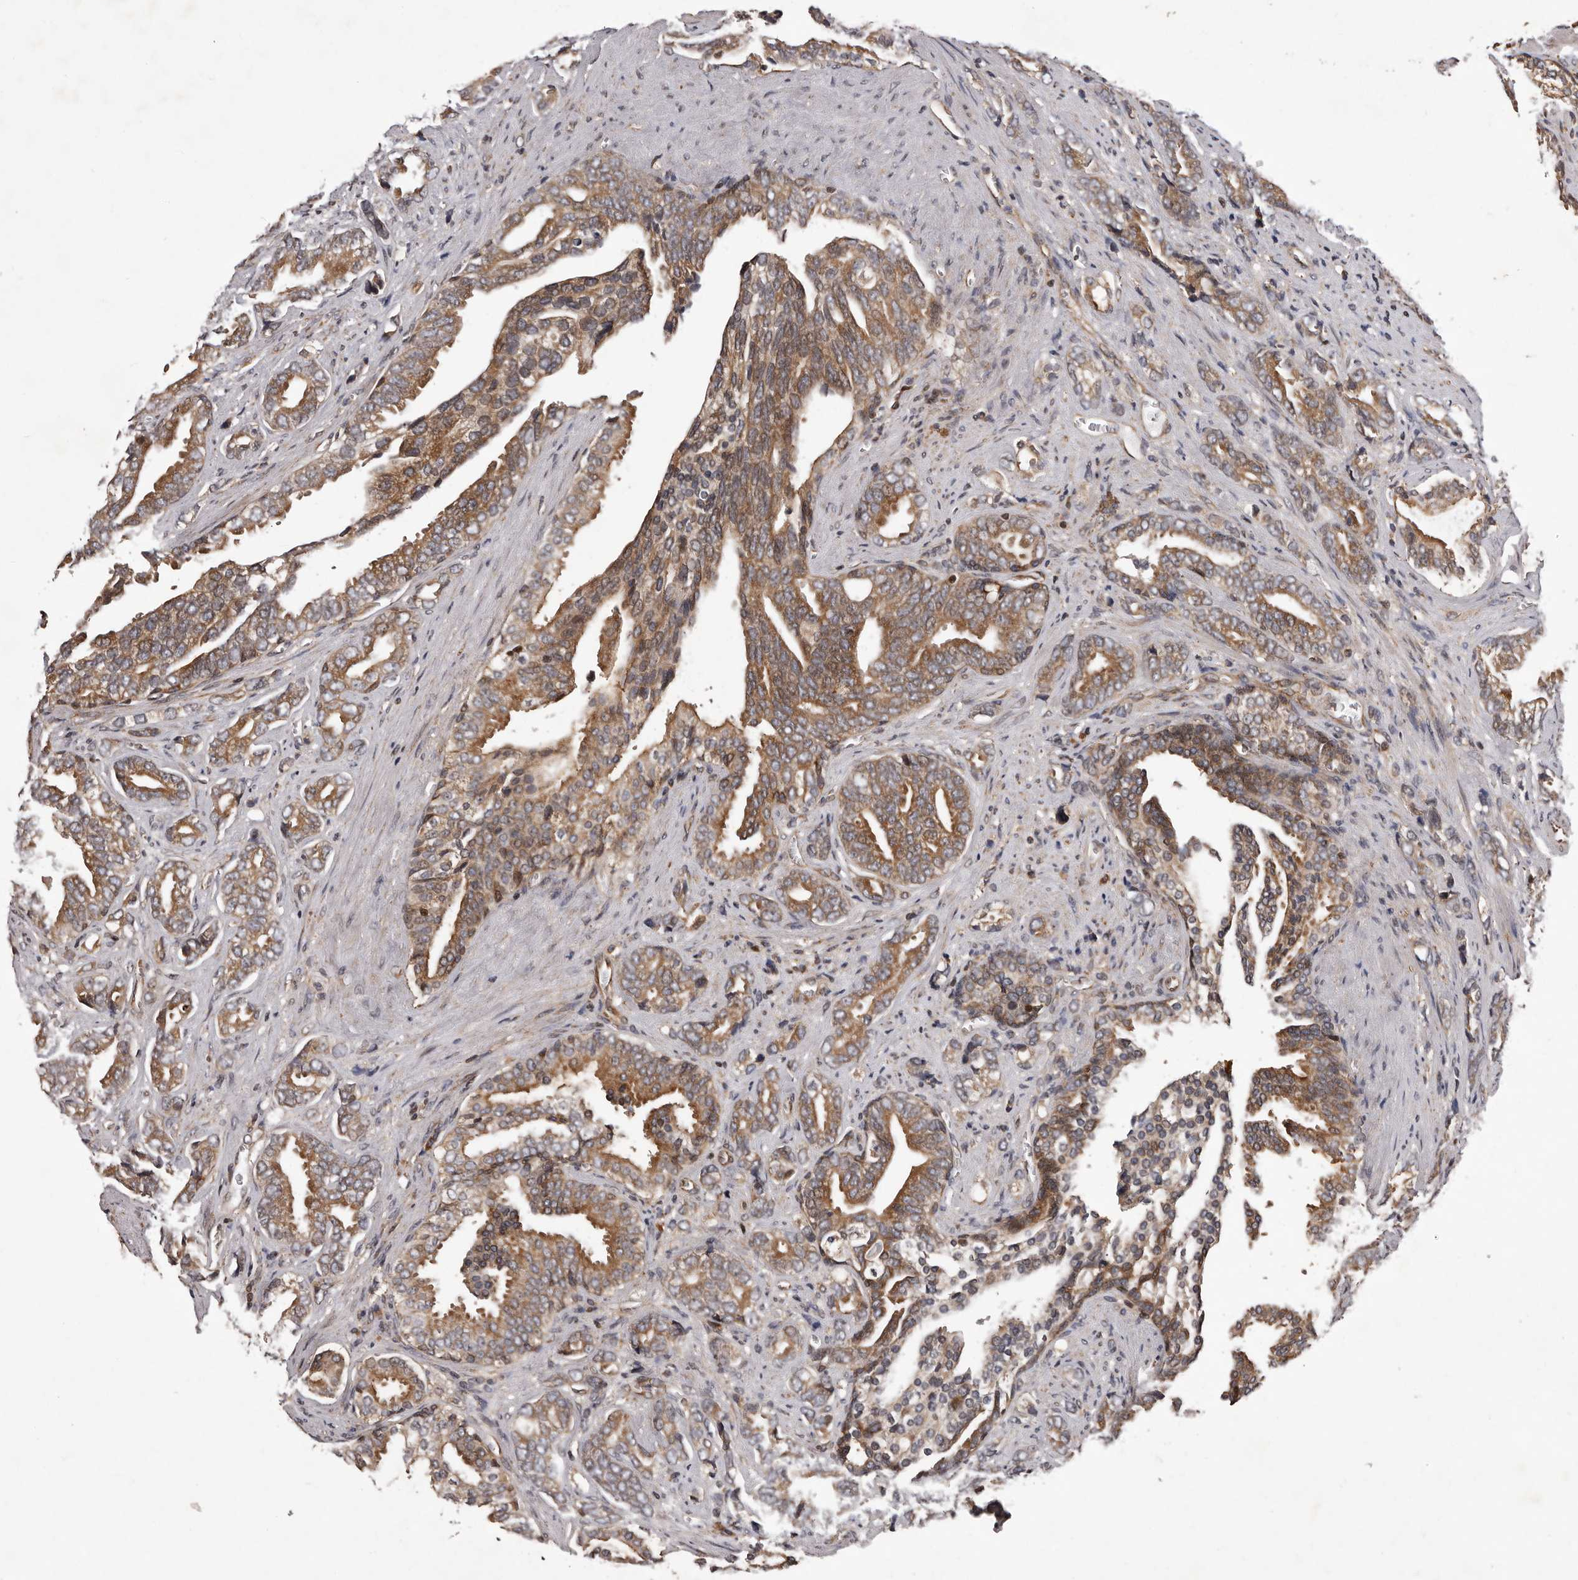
{"staining": {"intensity": "moderate", "quantity": ">75%", "location": "cytoplasmic/membranous"}, "tissue": "prostate cancer", "cell_type": "Tumor cells", "image_type": "cancer", "snomed": [{"axis": "morphology", "description": "Adenocarcinoma, Medium grade"}, {"axis": "topography", "description": "Prostate"}], "caption": "Immunohistochemical staining of human prostate cancer (medium-grade adenocarcinoma) exhibits medium levels of moderate cytoplasmic/membranous protein expression in about >75% of tumor cells.", "gene": "GADD45B", "patient": {"sex": "male", "age": 67}}